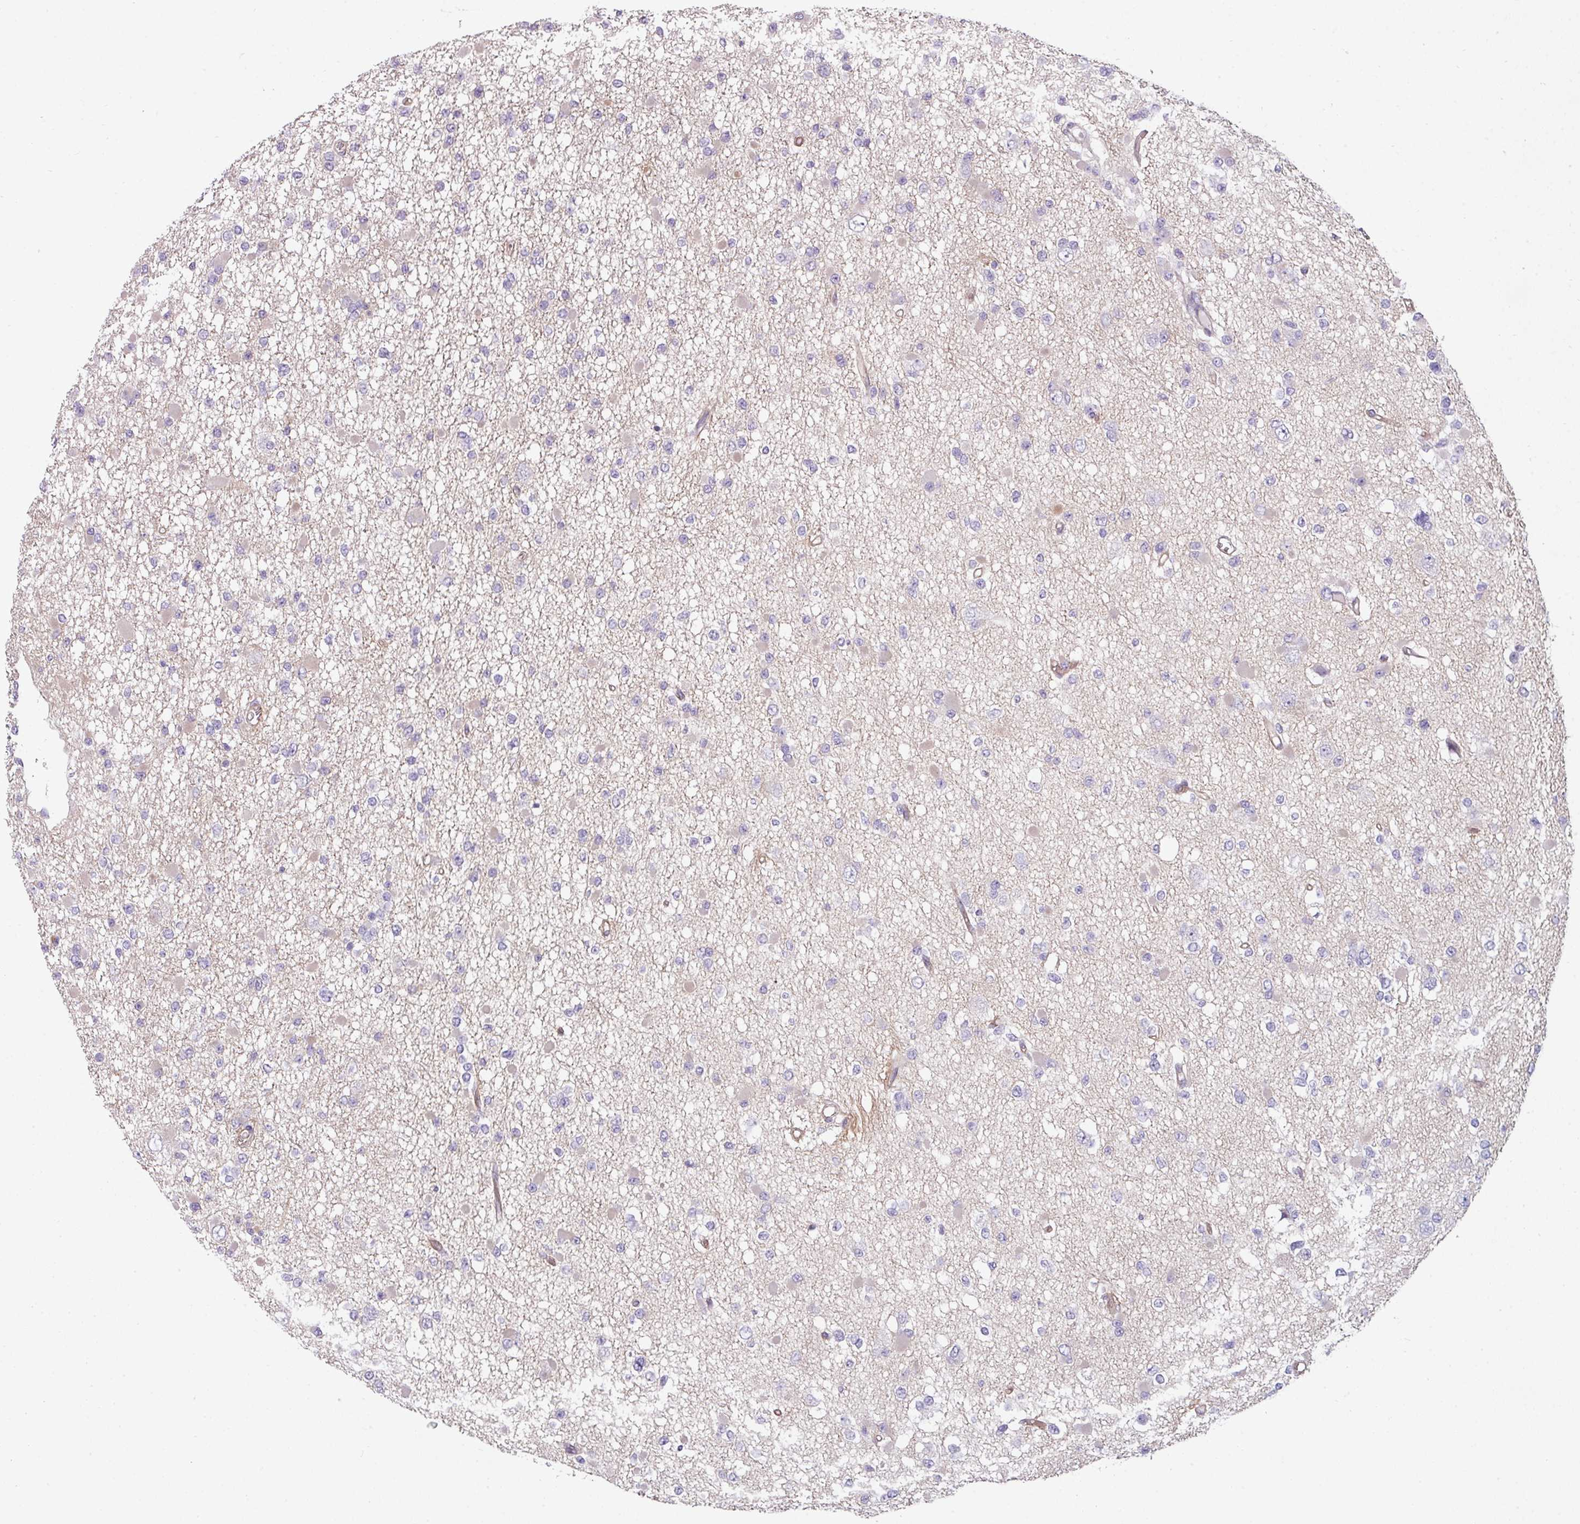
{"staining": {"intensity": "negative", "quantity": "none", "location": "none"}, "tissue": "glioma", "cell_type": "Tumor cells", "image_type": "cancer", "snomed": [{"axis": "morphology", "description": "Glioma, malignant, Low grade"}, {"axis": "topography", "description": "Brain"}], "caption": "Immunohistochemical staining of human glioma exhibits no significant positivity in tumor cells.", "gene": "BUD23", "patient": {"sex": "female", "age": 22}}